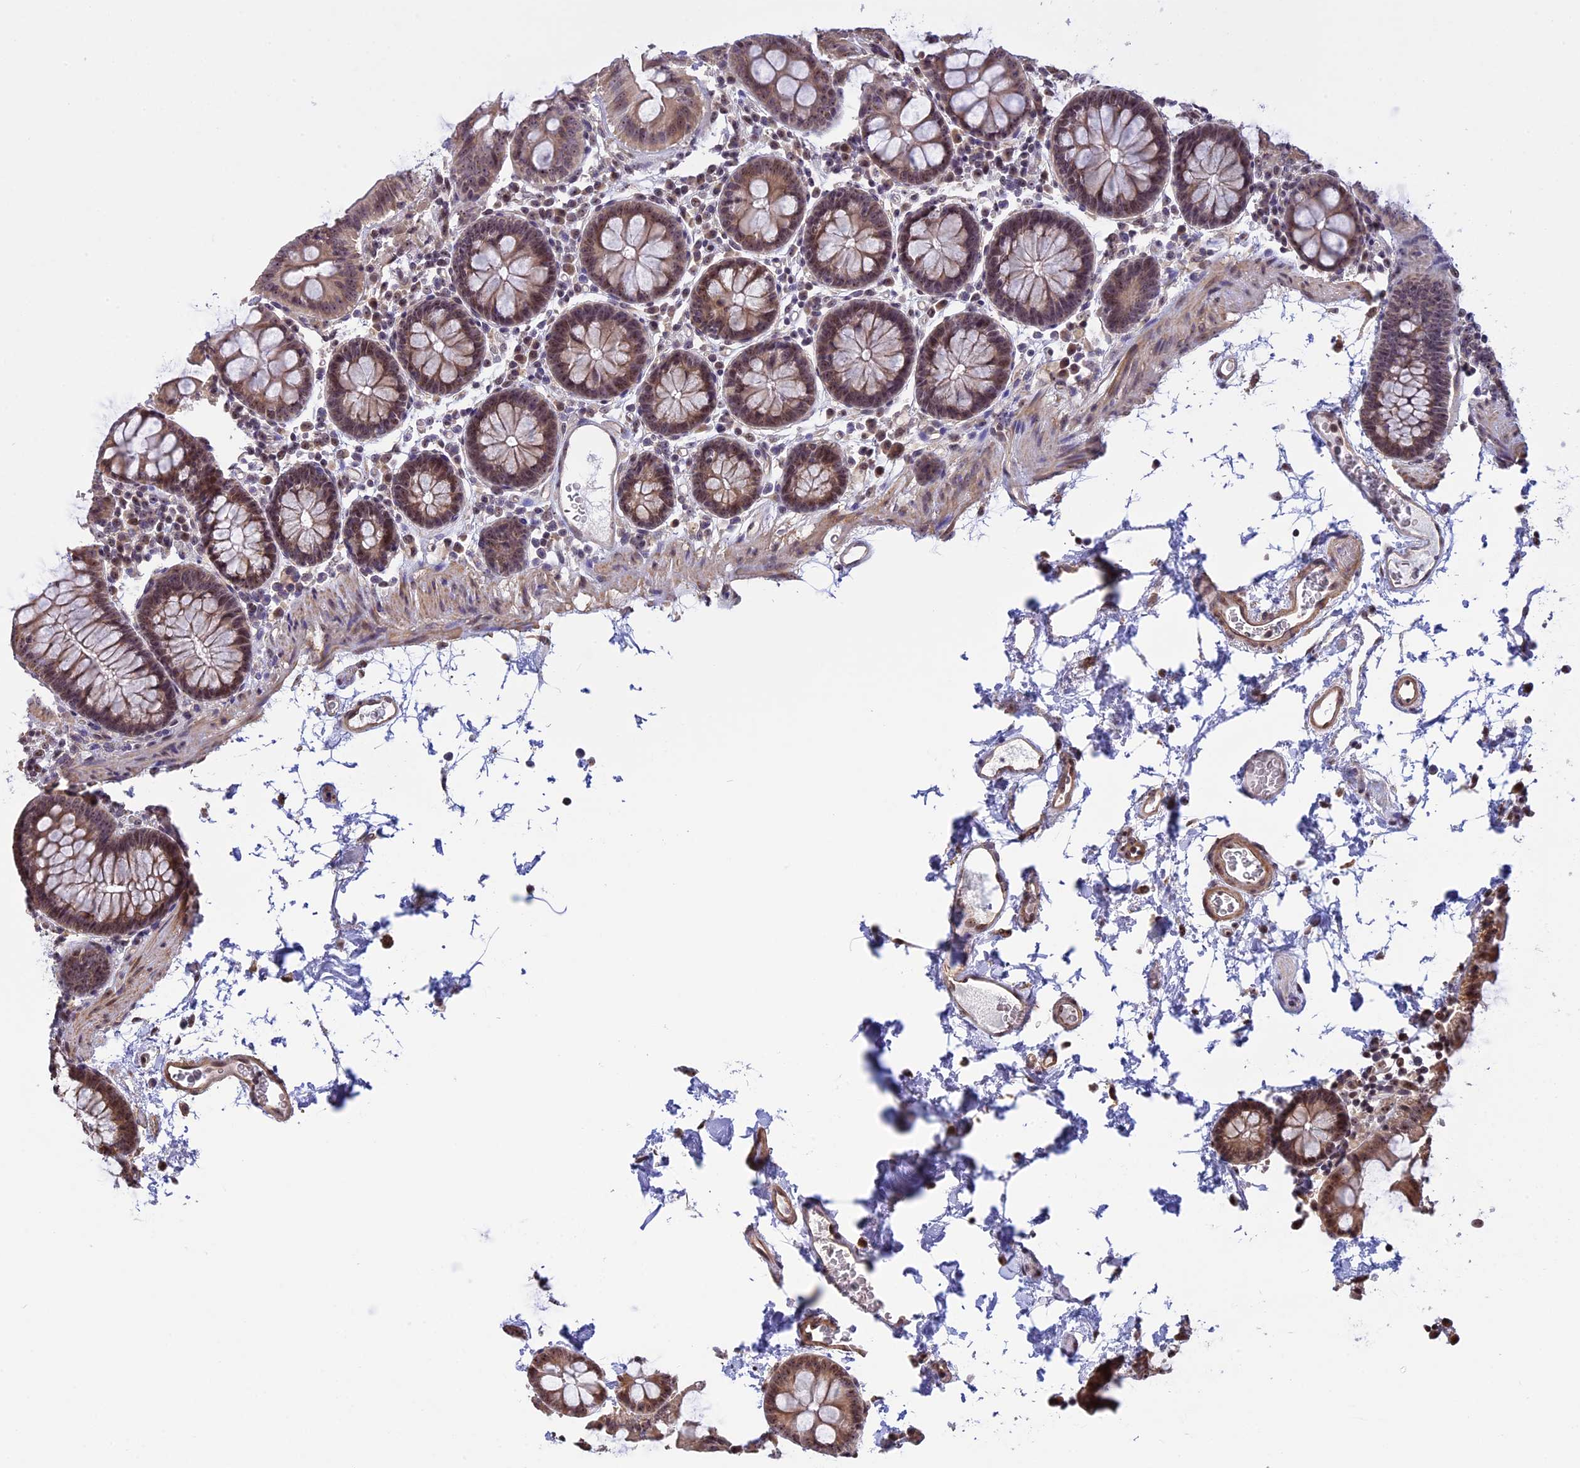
{"staining": {"intensity": "moderate", "quantity": ">75%", "location": "cytoplasmic/membranous"}, "tissue": "colon", "cell_type": "Endothelial cells", "image_type": "normal", "snomed": [{"axis": "morphology", "description": "Normal tissue, NOS"}, {"axis": "topography", "description": "Colon"}], "caption": "Normal colon displays moderate cytoplasmic/membranous positivity in approximately >75% of endothelial cells, visualized by immunohistochemistry.", "gene": "MGA", "patient": {"sex": "male", "age": 75}}